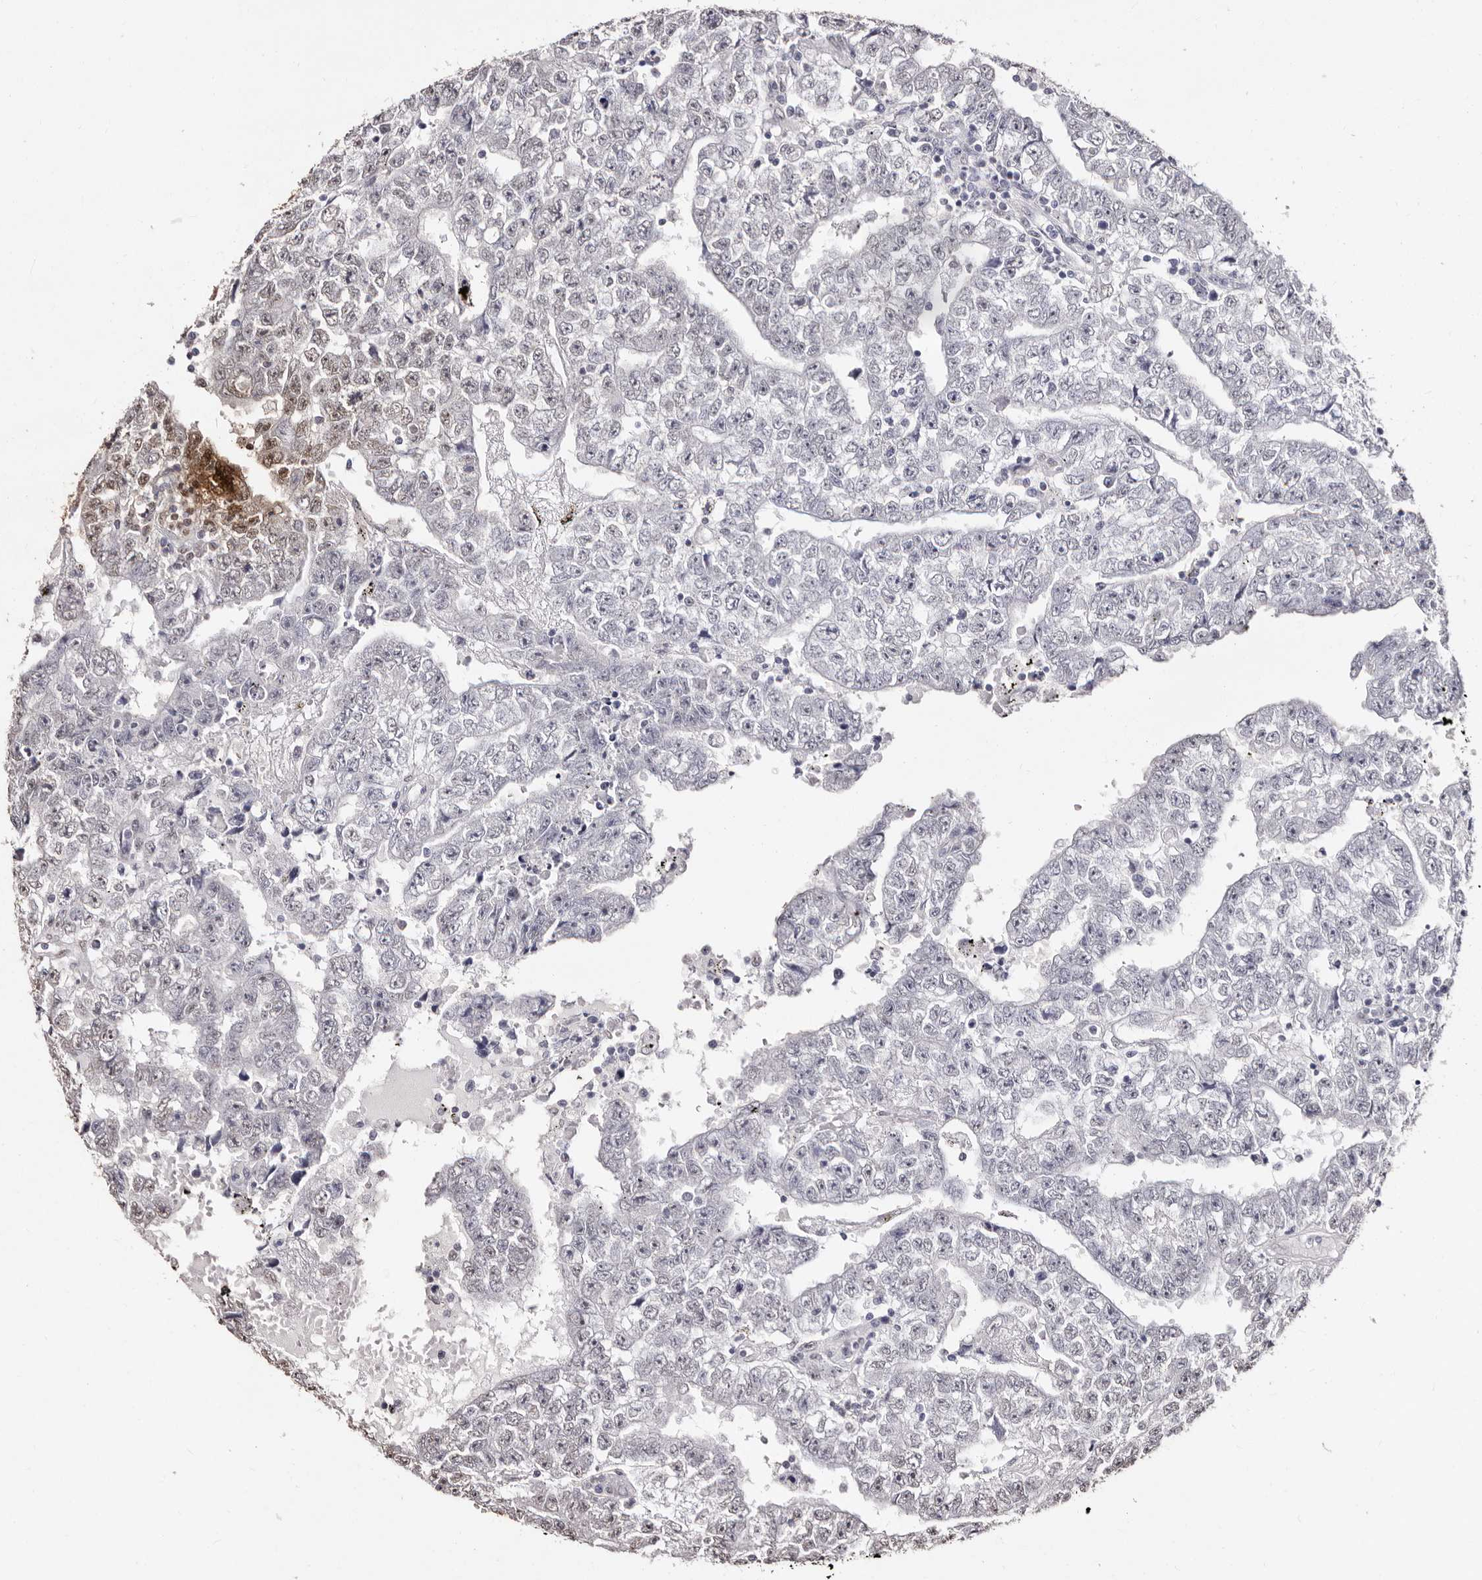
{"staining": {"intensity": "weak", "quantity": "<25%", "location": "nuclear"}, "tissue": "testis cancer", "cell_type": "Tumor cells", "image_type": "cancer", "snomed": [{"axis": "morphology", "description": "Carcinoma, Embryonal, NOS"}, {"axis": "topography", "description": "Testis"}], "caption": "Immunohistochemical staining of testis cancer reveals no significant staining in tumor cells.", "gene": "ERBB4", "patient": {"sex": "male", "age": 25}}